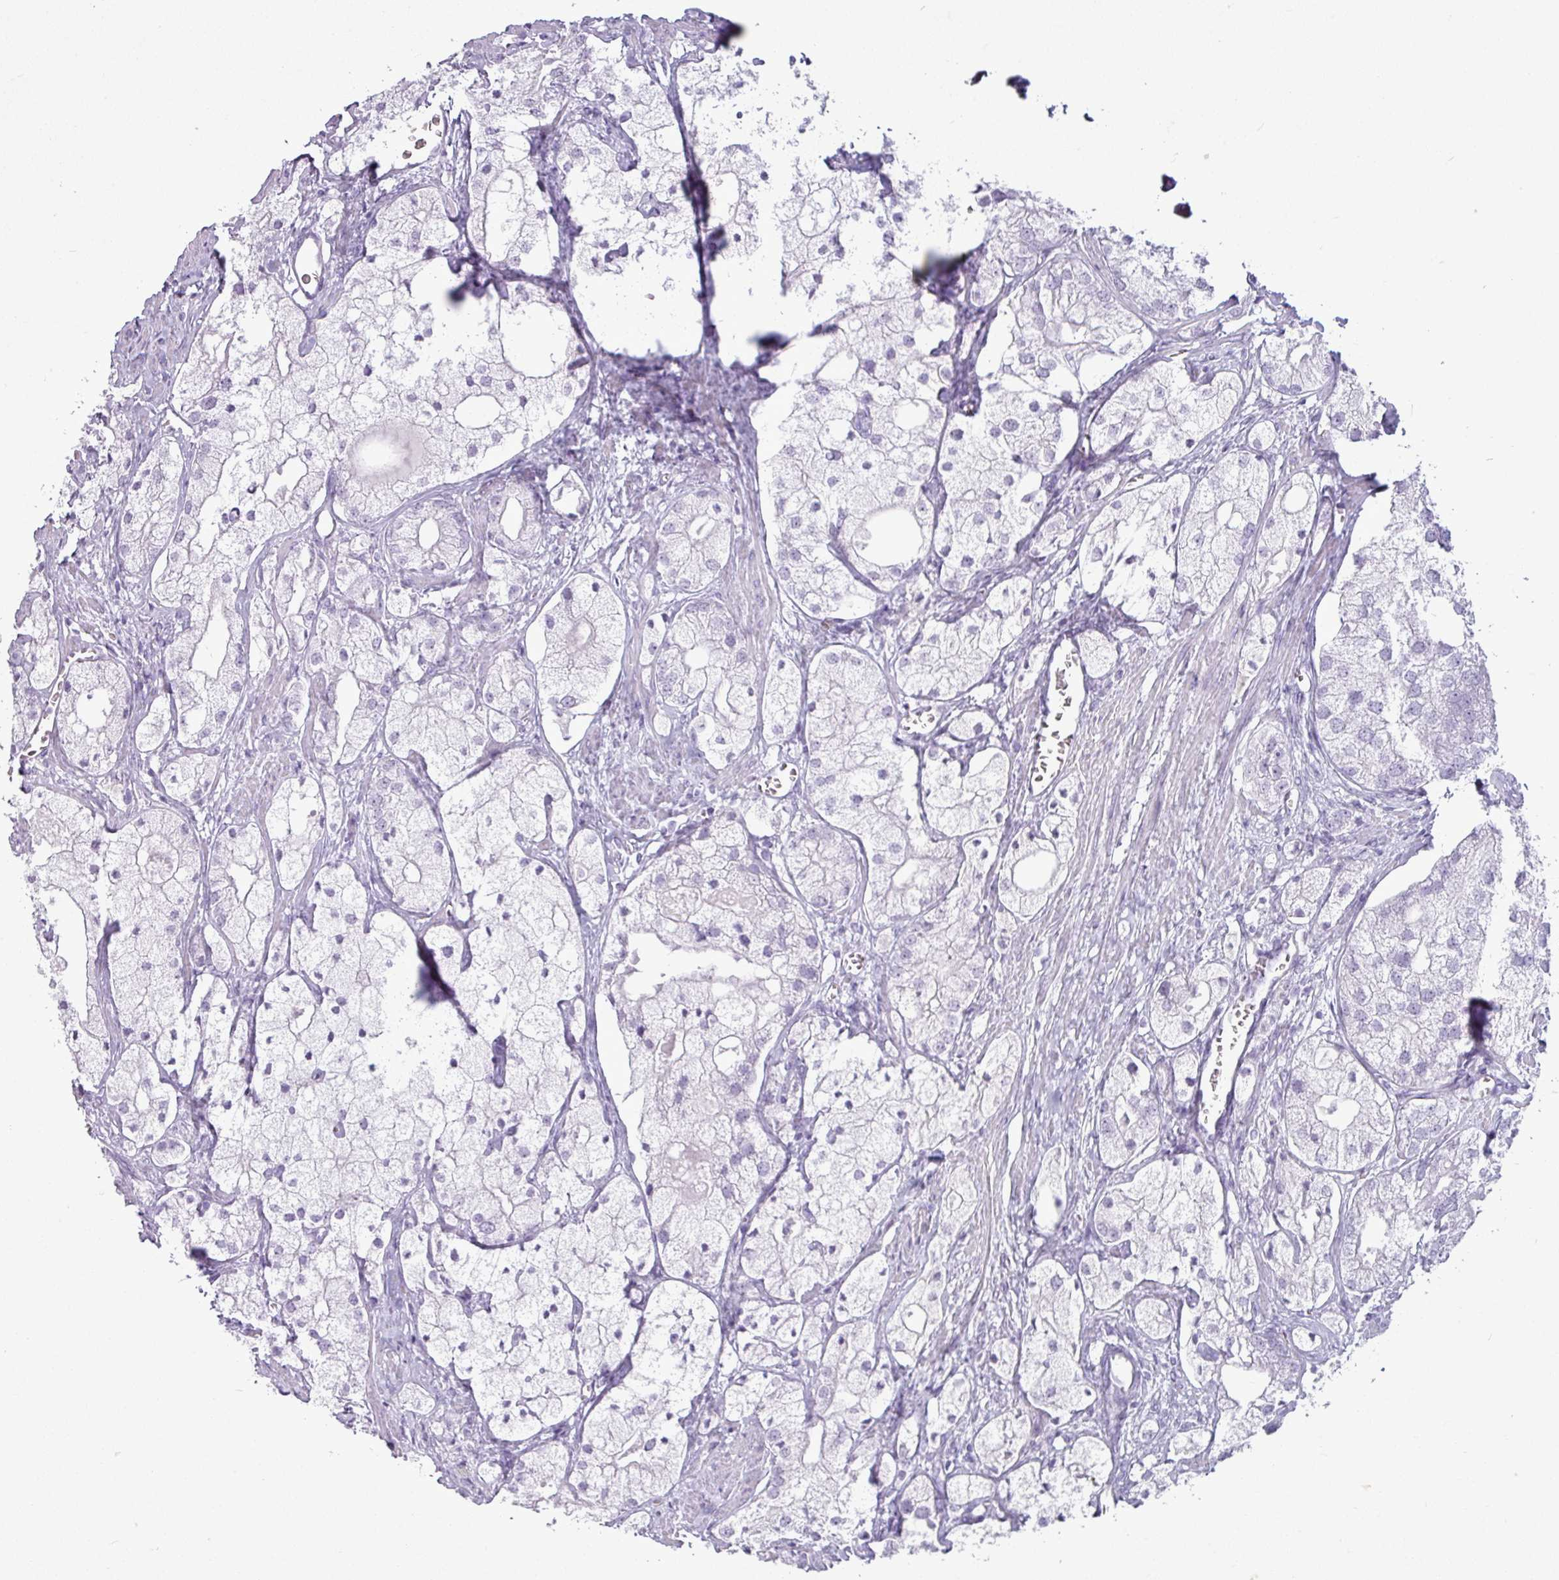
{"staining": {"intensity": "negative", "quantity": "none", "location": "none"}, "tissue": "prostate cancer", "cell_type": "Tumor cells", "image_type": "cancer", "snomed": [{"axis": "morphology", "description": "Adenocarcinoma, Low grade"}, {"axis": "topography", "description": "Prostate"}], "caption": "Histopathology image shows no significant protein expression in tumor cells of prostate cancer (low-grade adenocarcinoma).", "gene": "AMY1B", "patient": {"sex": "male", "age": 69}}